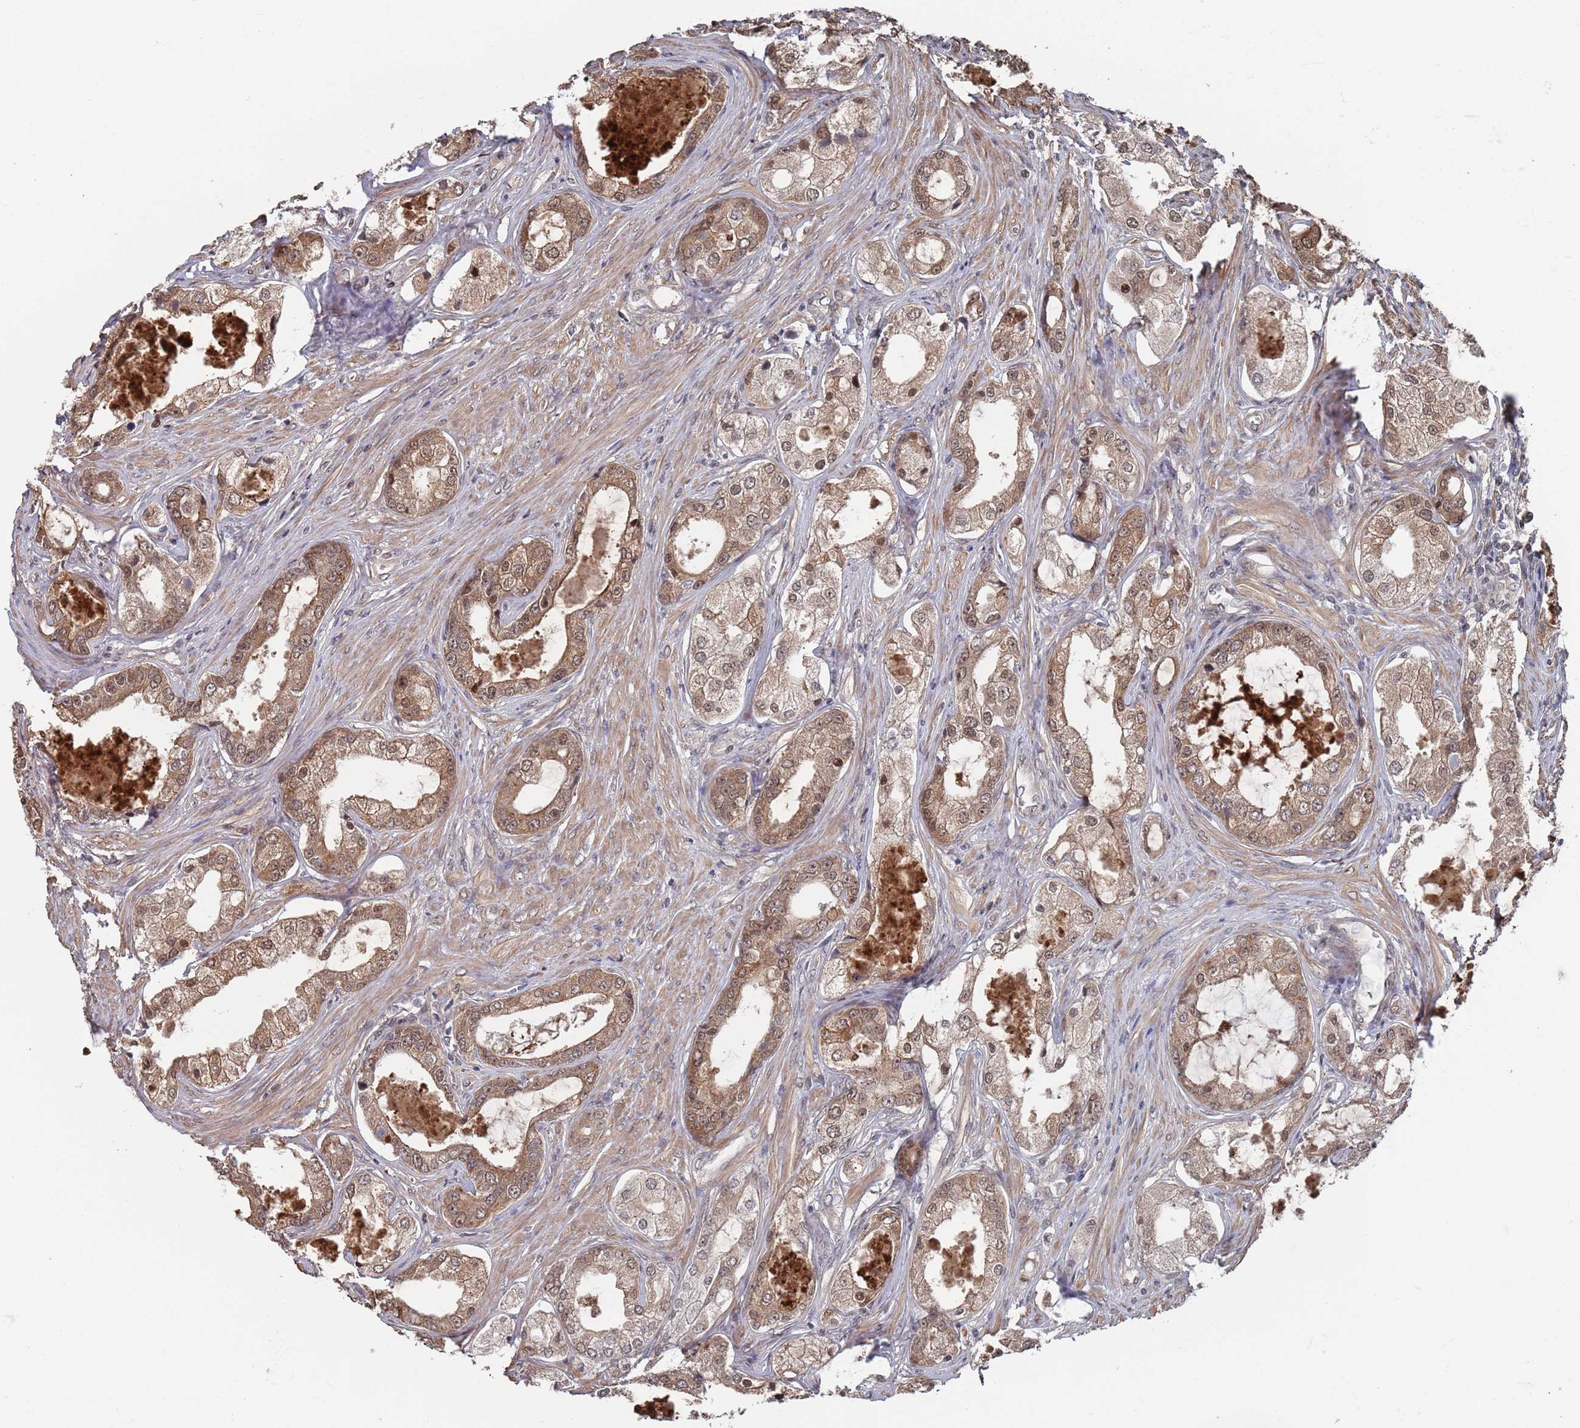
{"staining": {"intensity": "moderate", "quantity": ">75%", "location": "cytoplasmic/membranous,nuclear"}, "tissue": "prostate cancer", "cell_type": "Tumor cells", "image_type": "cancer", "snomed": [{"axis": "morphology", "description": "Adenocarcinoma, Low grade"}, {"axis": "topography", "description": "Prostate"}], "caption": "Tumor cells show moderate cytoplasmic/membranous and nuclear positivity in about >75% of cells in prostate cancer.", "gene": "DGKD", "patient": {"sex": "male", "age": 68}}